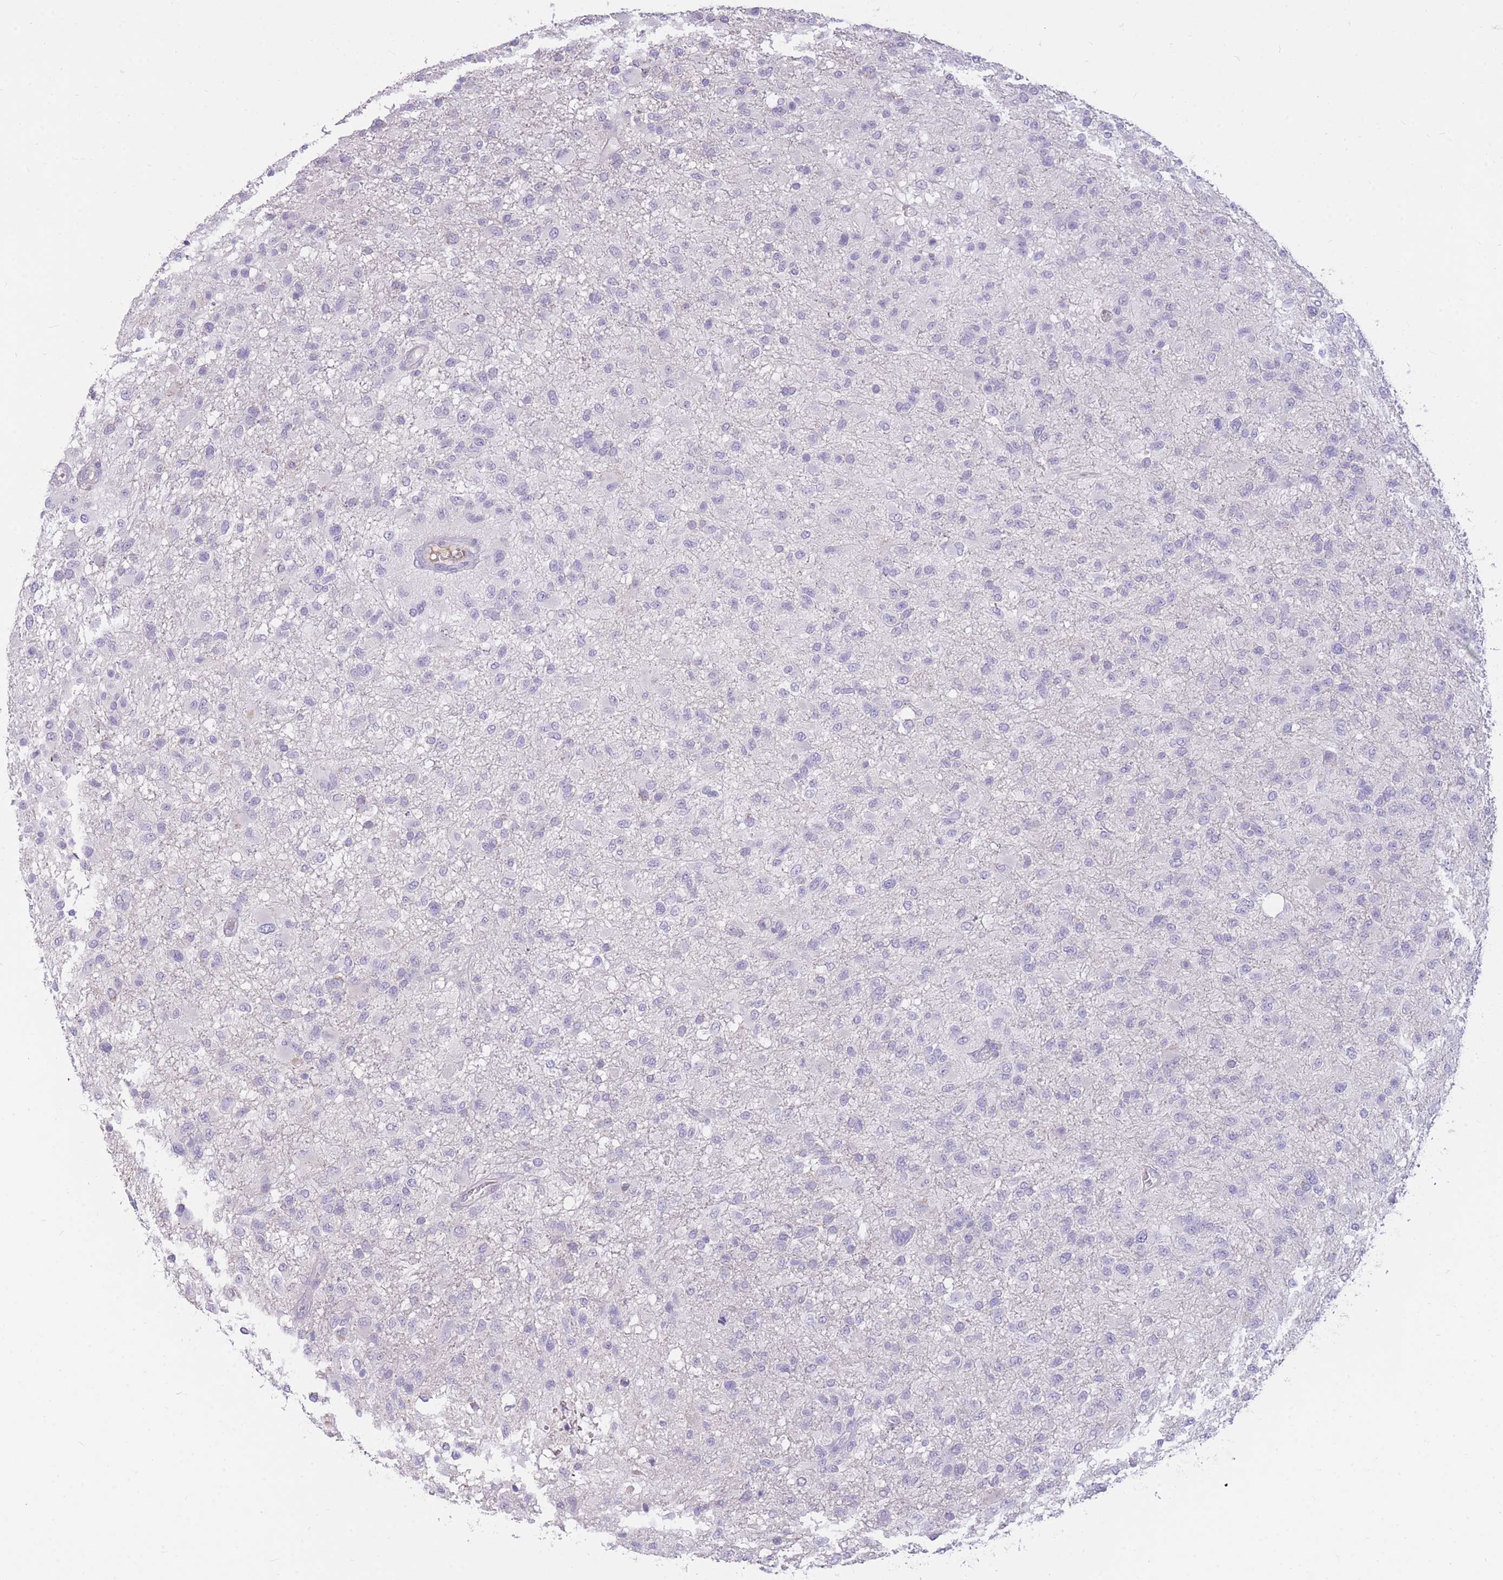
{"staining": {"intensity": "negative", "quantity": "none", "location": "none"}, "tissue": "glioma", "cell_type": "Tumor cells", "image_type": "cancer", "snomed": [{"axis": "morphology", "description": "Glioma, malignant, High grade"}, {"axis": "topography", "description": "Brain"}], "caption": "Tumor cells are negative for protein expression in human high-grade glioma (malignant). (IHC, brightfield microscopy, high magnification).", "gene": "TPSD1", "patient": {"sex": "female", "age": 74}}